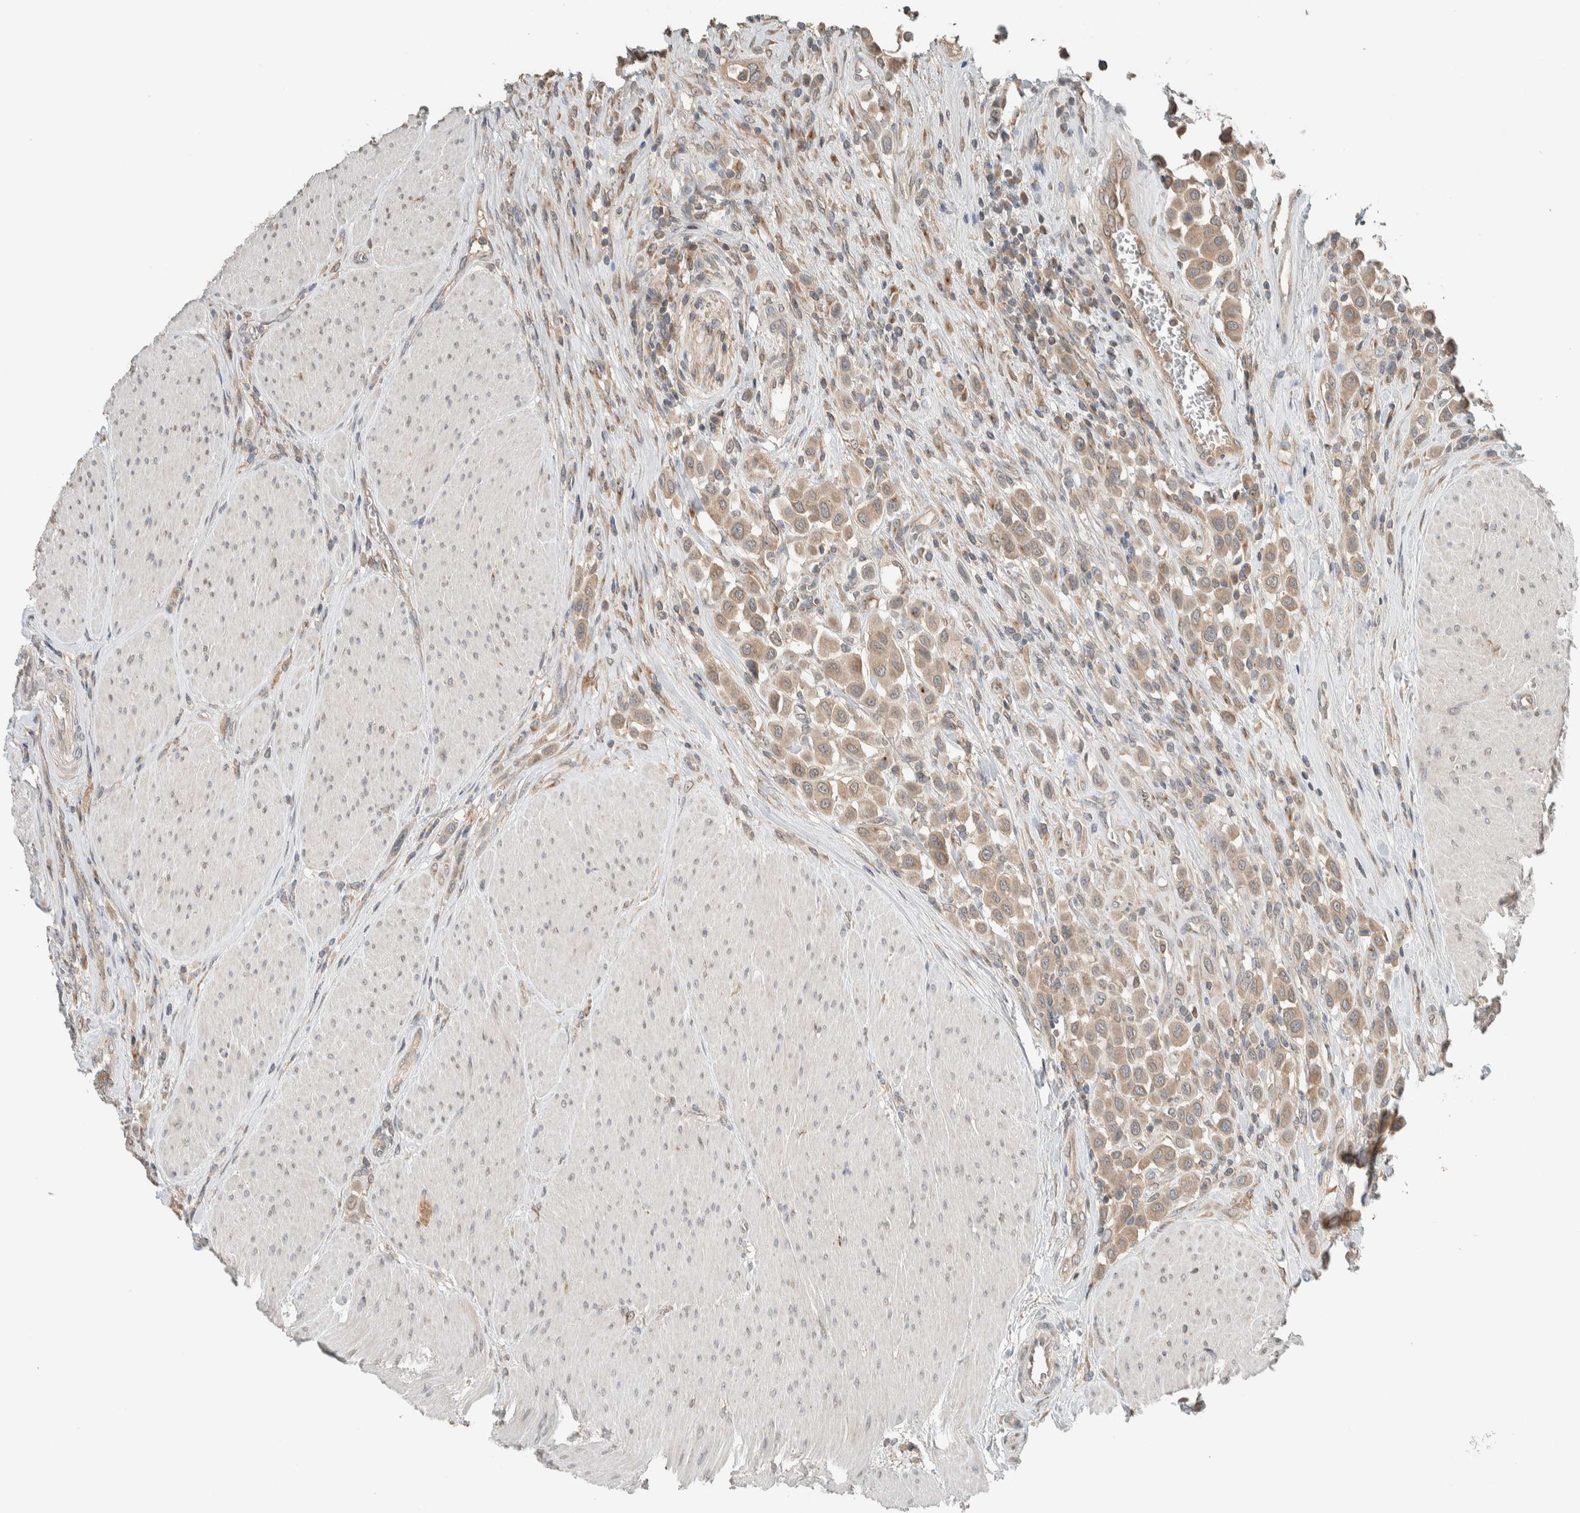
{"staining": {"intensity": "weak", "quantity": ">75%", "location": "cytoplasmic/membranous"}, "tissue": "urothelial cancer", "cell_type": "Tumor cells", "image_type": "cancer", "snomed": [{"axis": "morphology", "description": "Urothelial carcinoma, High grade"}, {"axis": "topography", "description": "Urinary bladder"}], "caption": "Tumor cells demonstrate low levels of weak cytoplasmic/membranous expression in about >75% of cells in high-grade urothelial carcinoma.", "gene": "NBR1", "patient": {"sex": "male", "age": 50}}